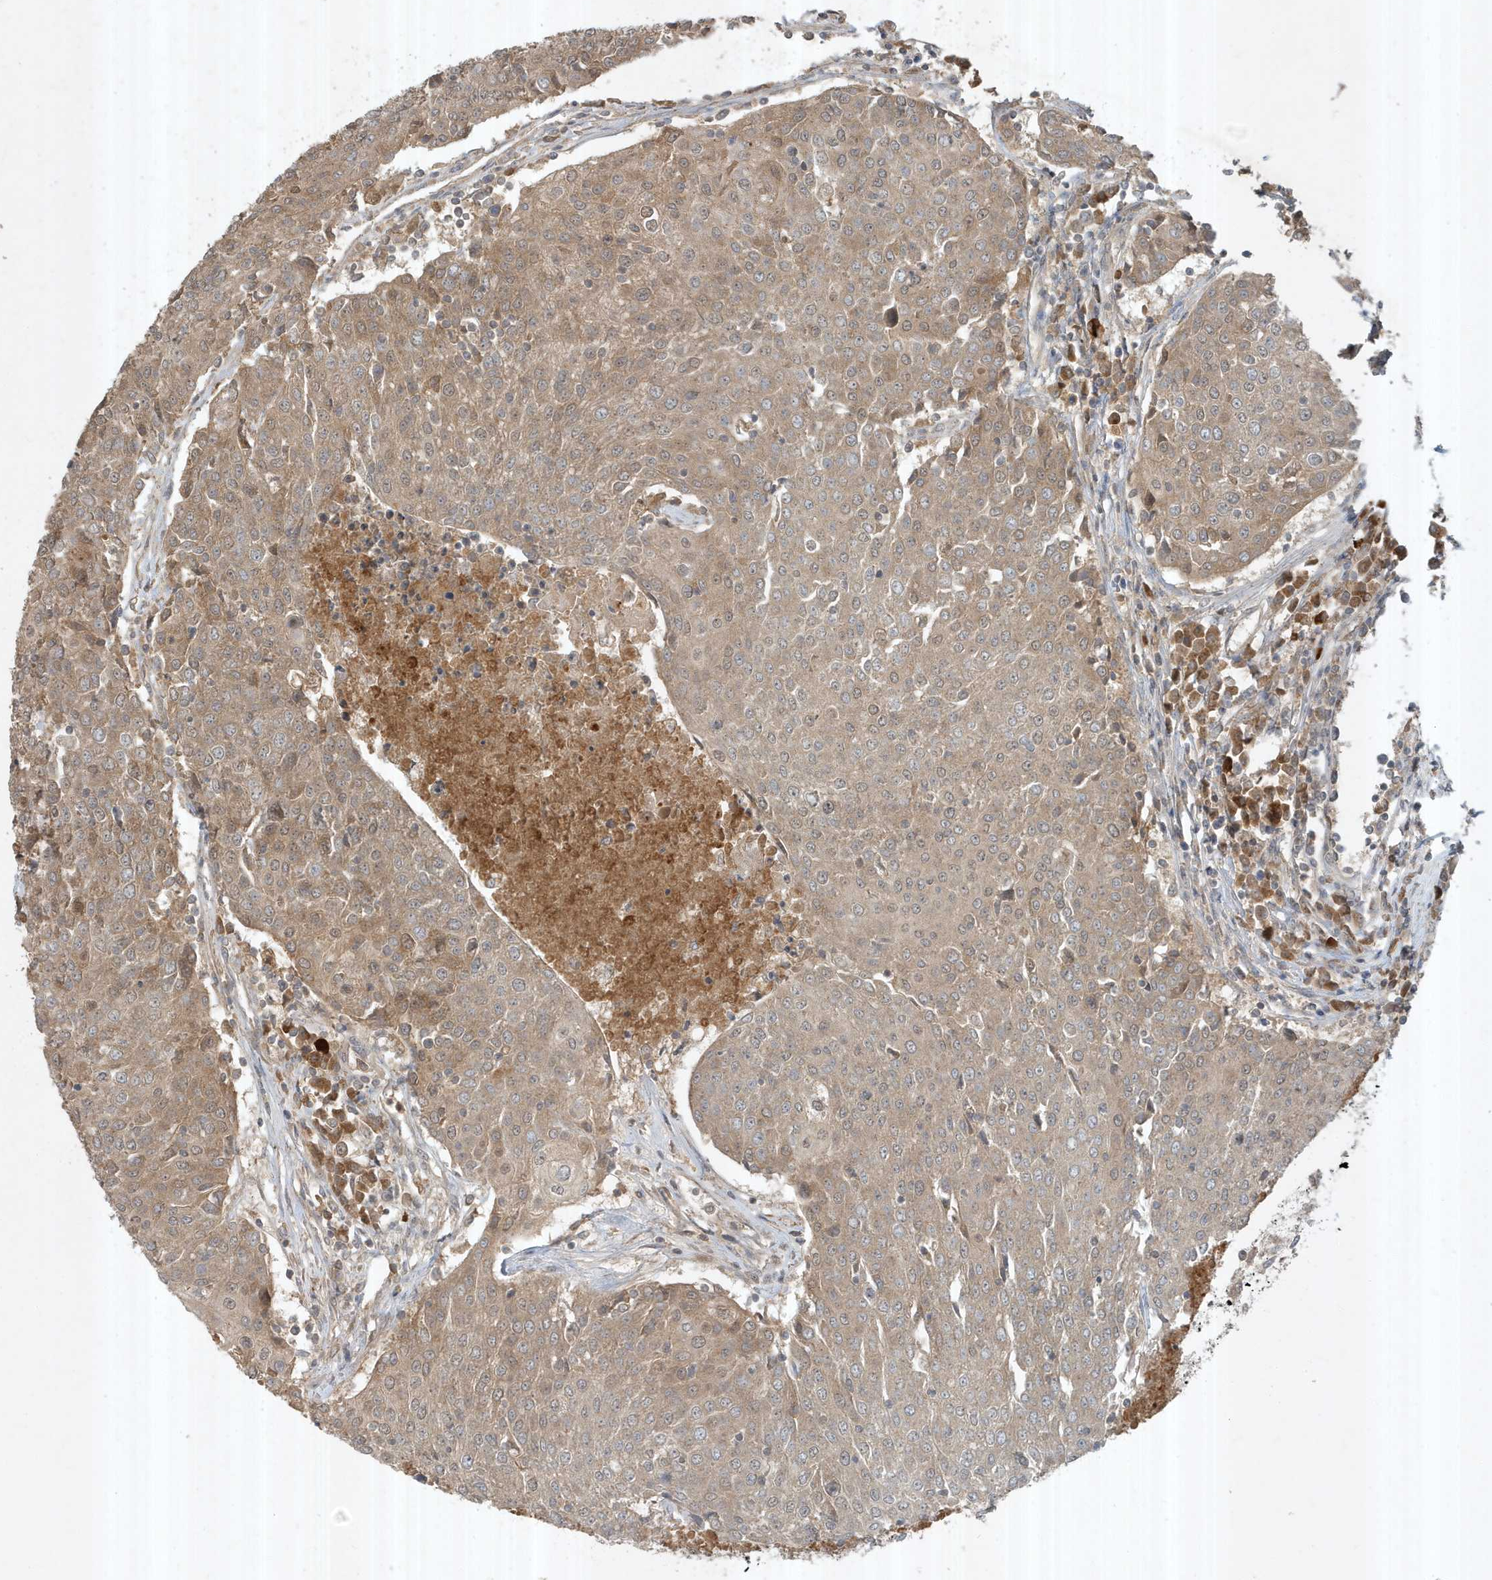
{"staining": {"intensity": "weak", "quantity": ">75%", "location": "cytoplasmic/membranous"}, "tissue": "urothelial cancer", "cell_type": "Tumor cells", "image_type": "cancer", "snomed": [{"axis": "morphology", "description": "Urothelial carcinoma, High grade"}, {"axis": "topography", "description": "Urinary bladder"}], "caption": "This image reveals urothelial carcinoma (high-grade) stained with IHC to label a protein in brown. The cytoplasmic/membranous of tumor cells show weak positivity for the protein. Nuclei are counter-stained blue.", "gene": "ABCB9", "patient": {"sex": "female", "age": 85}}